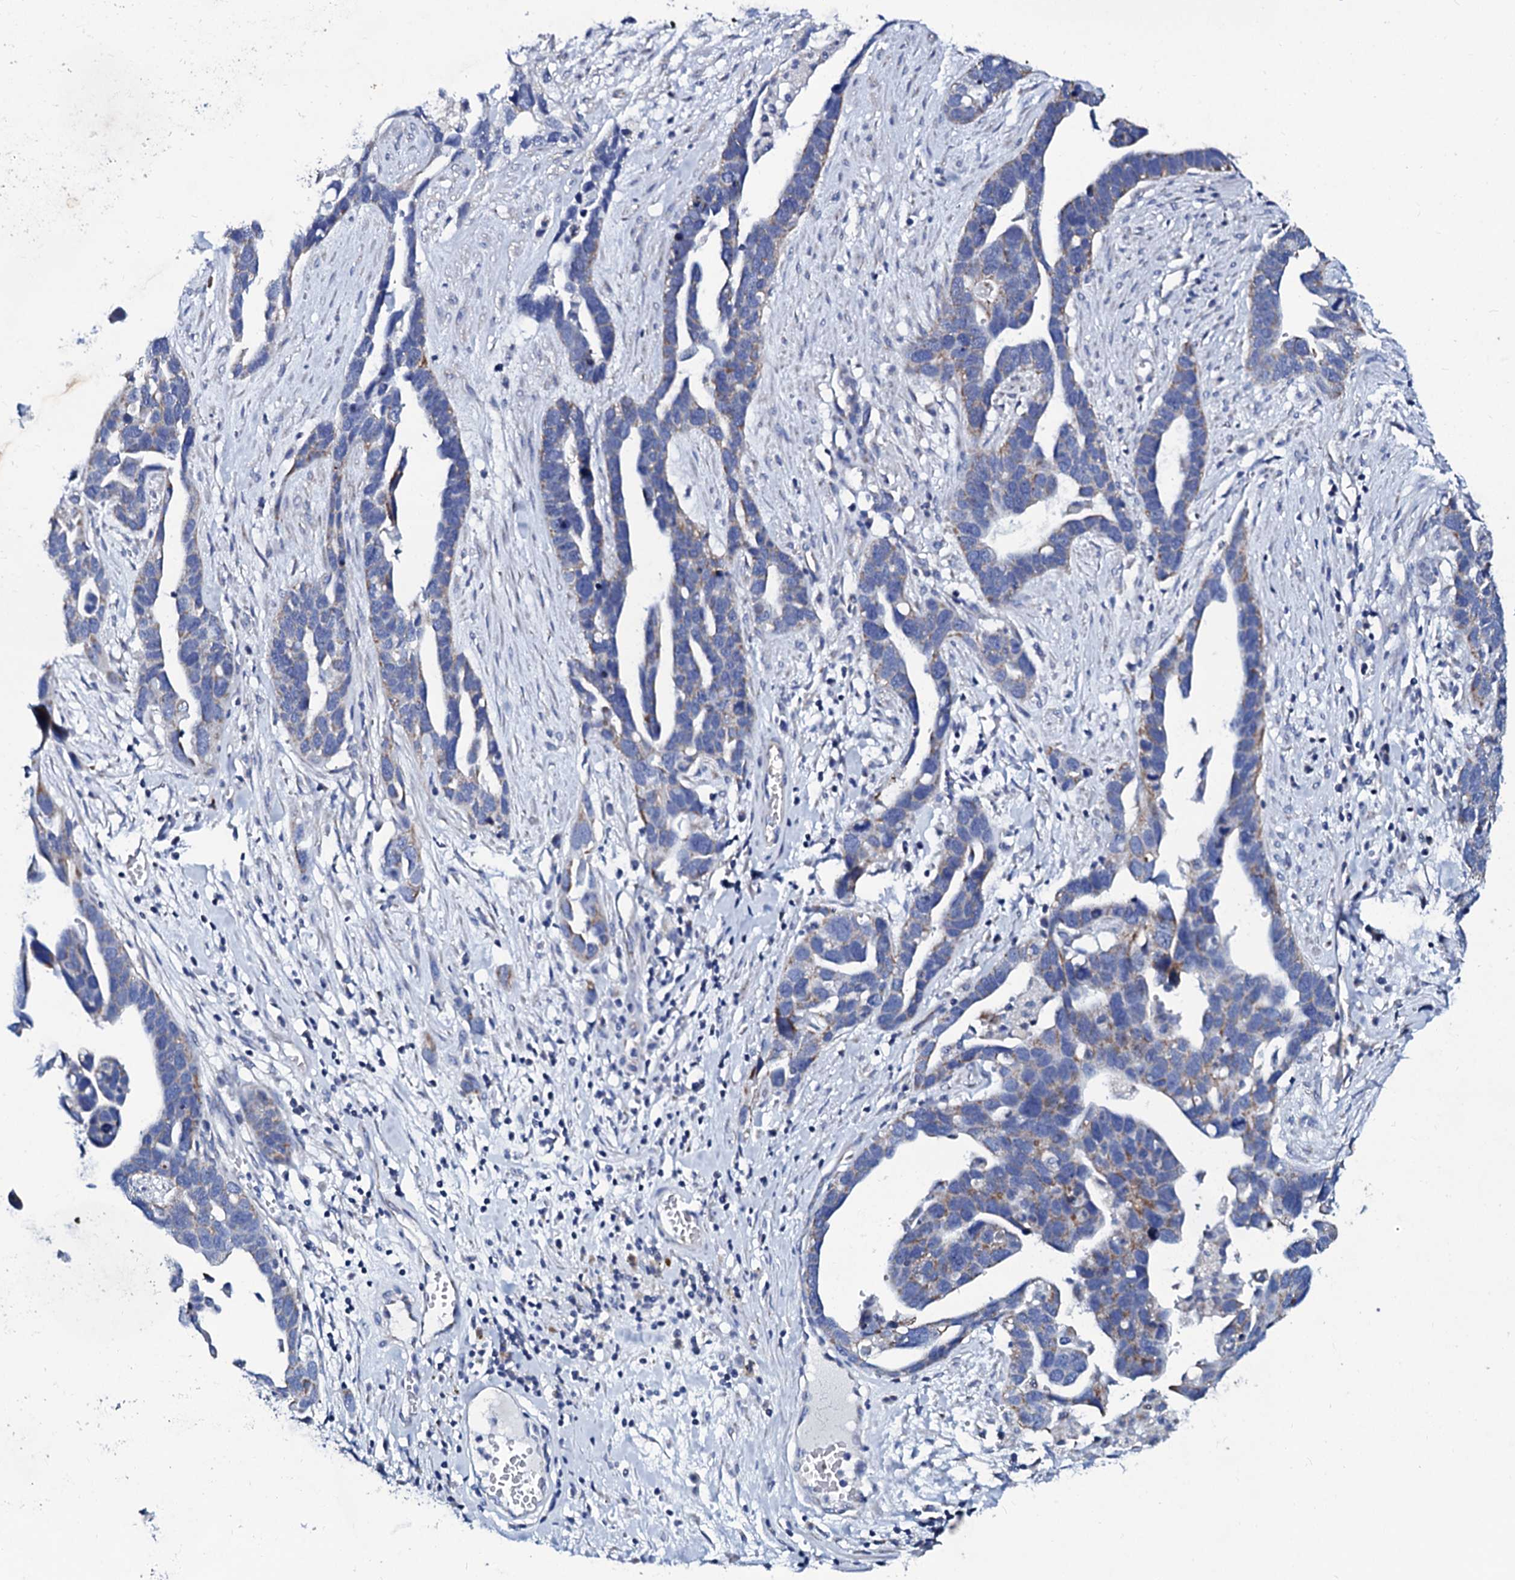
{"staining": {"intensity": "negative", "quantity": "none", "location": "none"}, "tissue": "ovarian cancer", "cell_type": "Tumor cells", "image_type": "cancer", "snomed": [{"axis": "morphology", "description": "Cystadenocarcinoma, serous, NOS"}, {"axis": "topography", "description": "Ovary"}], "caption": "A photomicrograph of ovarian cancer stained for a protein exhibits no brown staining in tumor cells. (Stains: DAB (3,3'-diaminobenzidine) immunohistochemistry with hematoxylin counter stain, Microscopy: brightfield microscopy at high magnification).", "gene": "SLC37A4", "patient": {"sex": "female", "age": 54}}